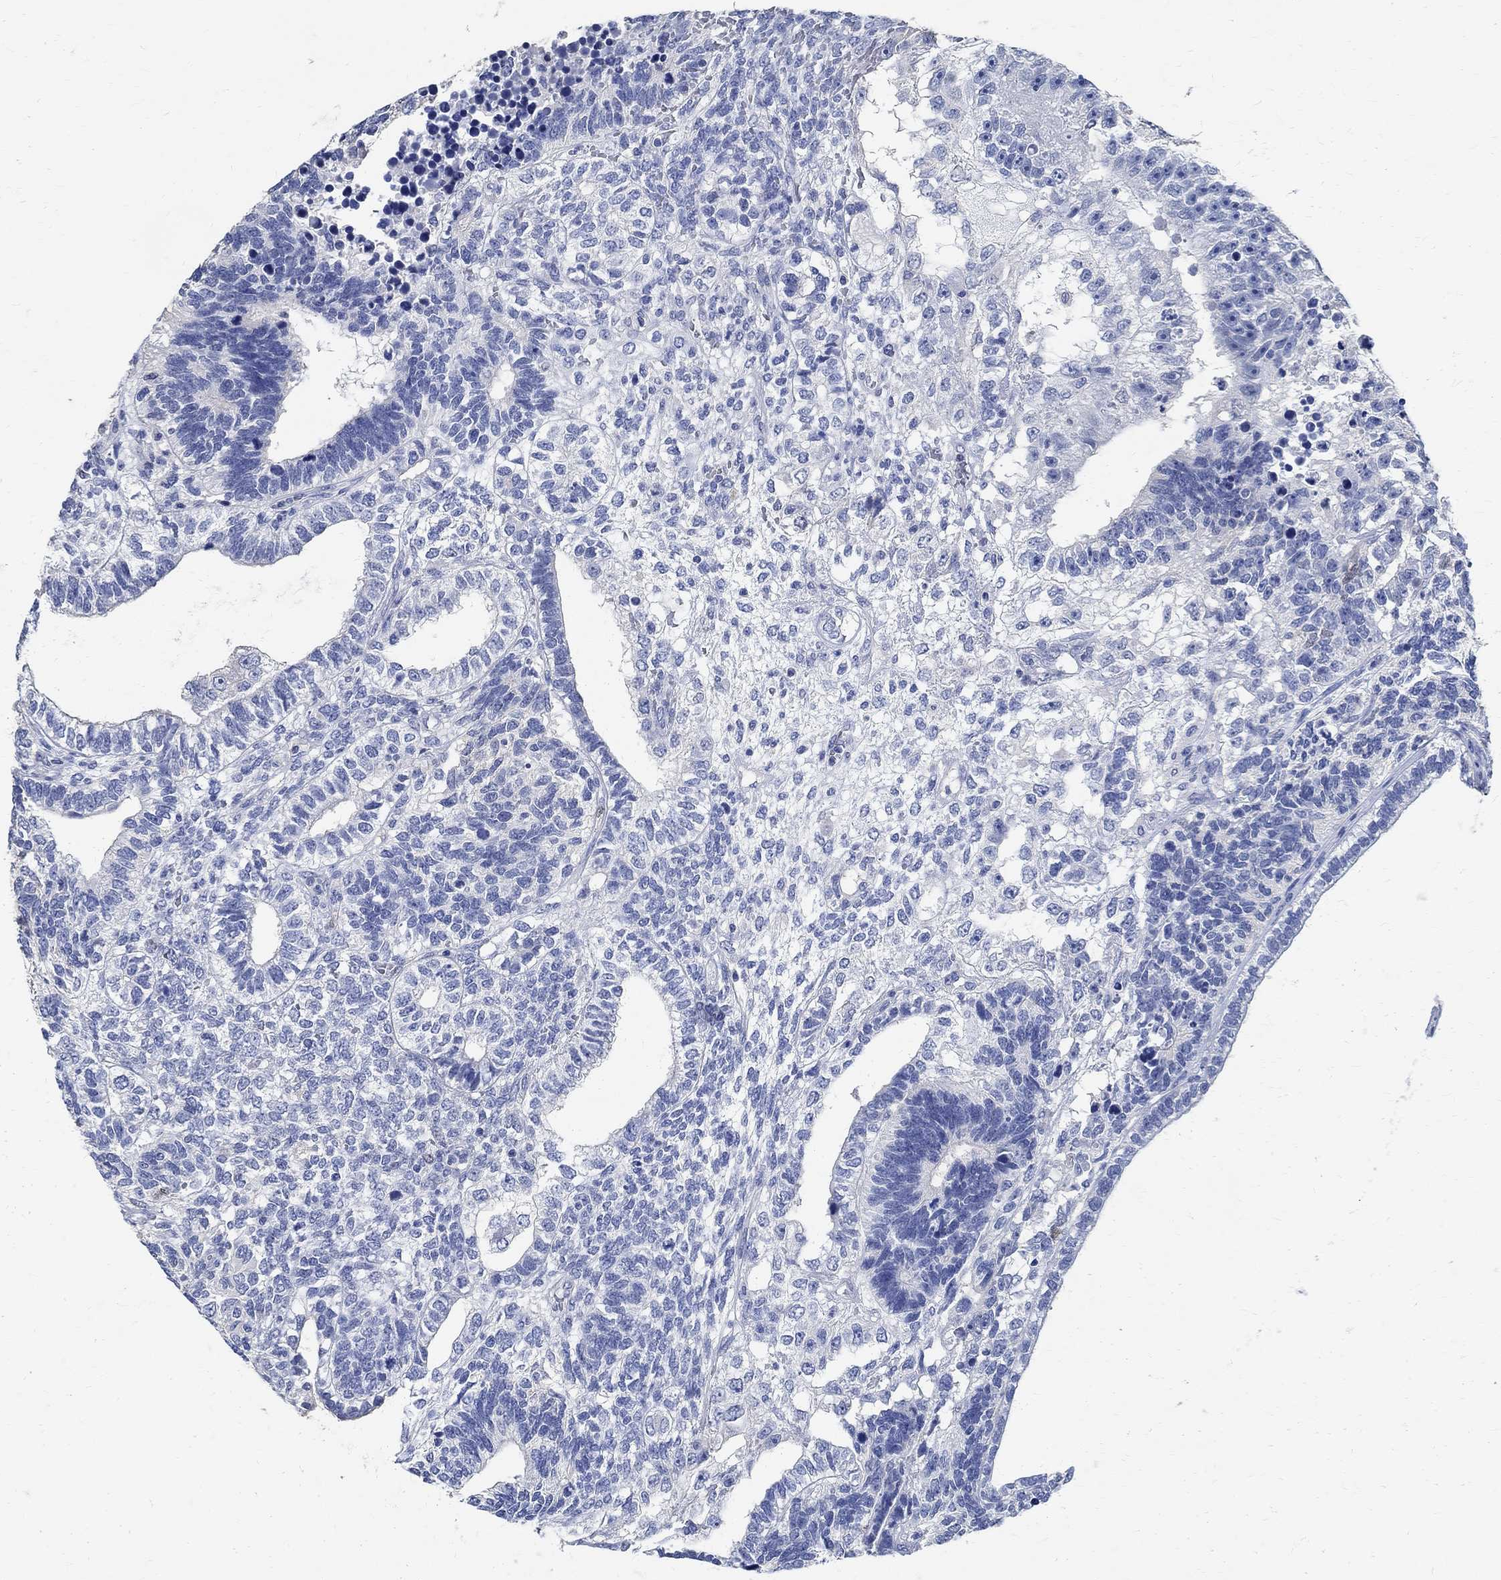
{"staining": {"intensity": "negative", "quantity": "none", "location": "none"}, "tissue": "testis cancer", "cell_type": "Tumor cells", "image_type": "cancer", "snomed": [{"axis": "morphology", "description": "Seminoma, NOS"}, {"axis": "morphology", "description": "Carcinoma, Embryonal, NOS"}, {"axis": "topography", "description": "Testis"}], "caption": "Testis cancer was stained to show a protein in brown. There is no significant staining in tumor cells. Nuclei are stained in blue.", "gene": "PRX", "patient": {"sex": "male", "age": 41}}